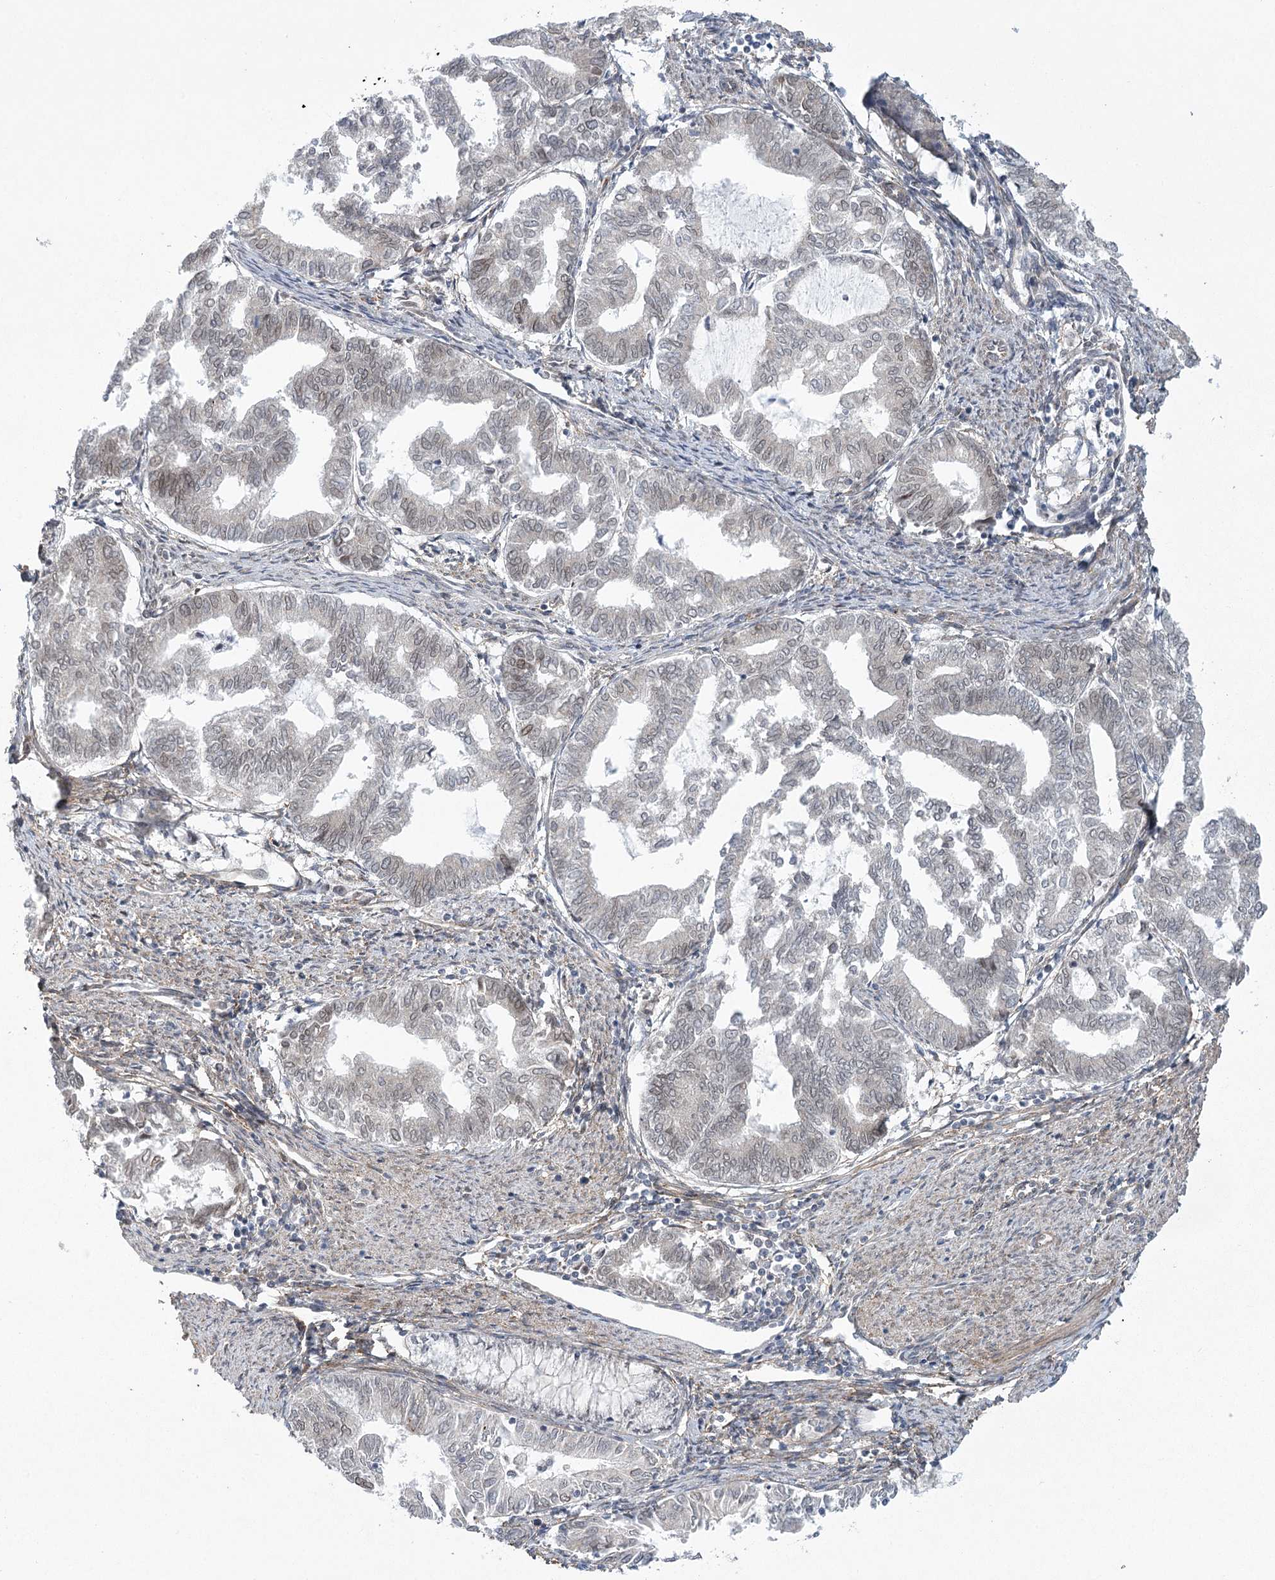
{"staining": {"intensity": "negative", "quantity": "none", "location": "none"}, "tissue": "endometrial cancer", "cell_type": "Tumor cells", "image_type": "cancer", "snomed": [{"axis": "morphology", "description": "Adenocarcinoma, NOS"}, {"axis": "topography", "description": "Endometrium"}], "caption": "Tumor cells show no significant protein staining in adenocarcinoma (endometrial). (Stains: DAB (3,3'-diaminobenzidine) immunohistochemistry with hematoxylin counter stain, Microscopy: brightfield microscopy at high magnification).", "gene": "MED28", "patient": {"sex": "female", "age": 79}}